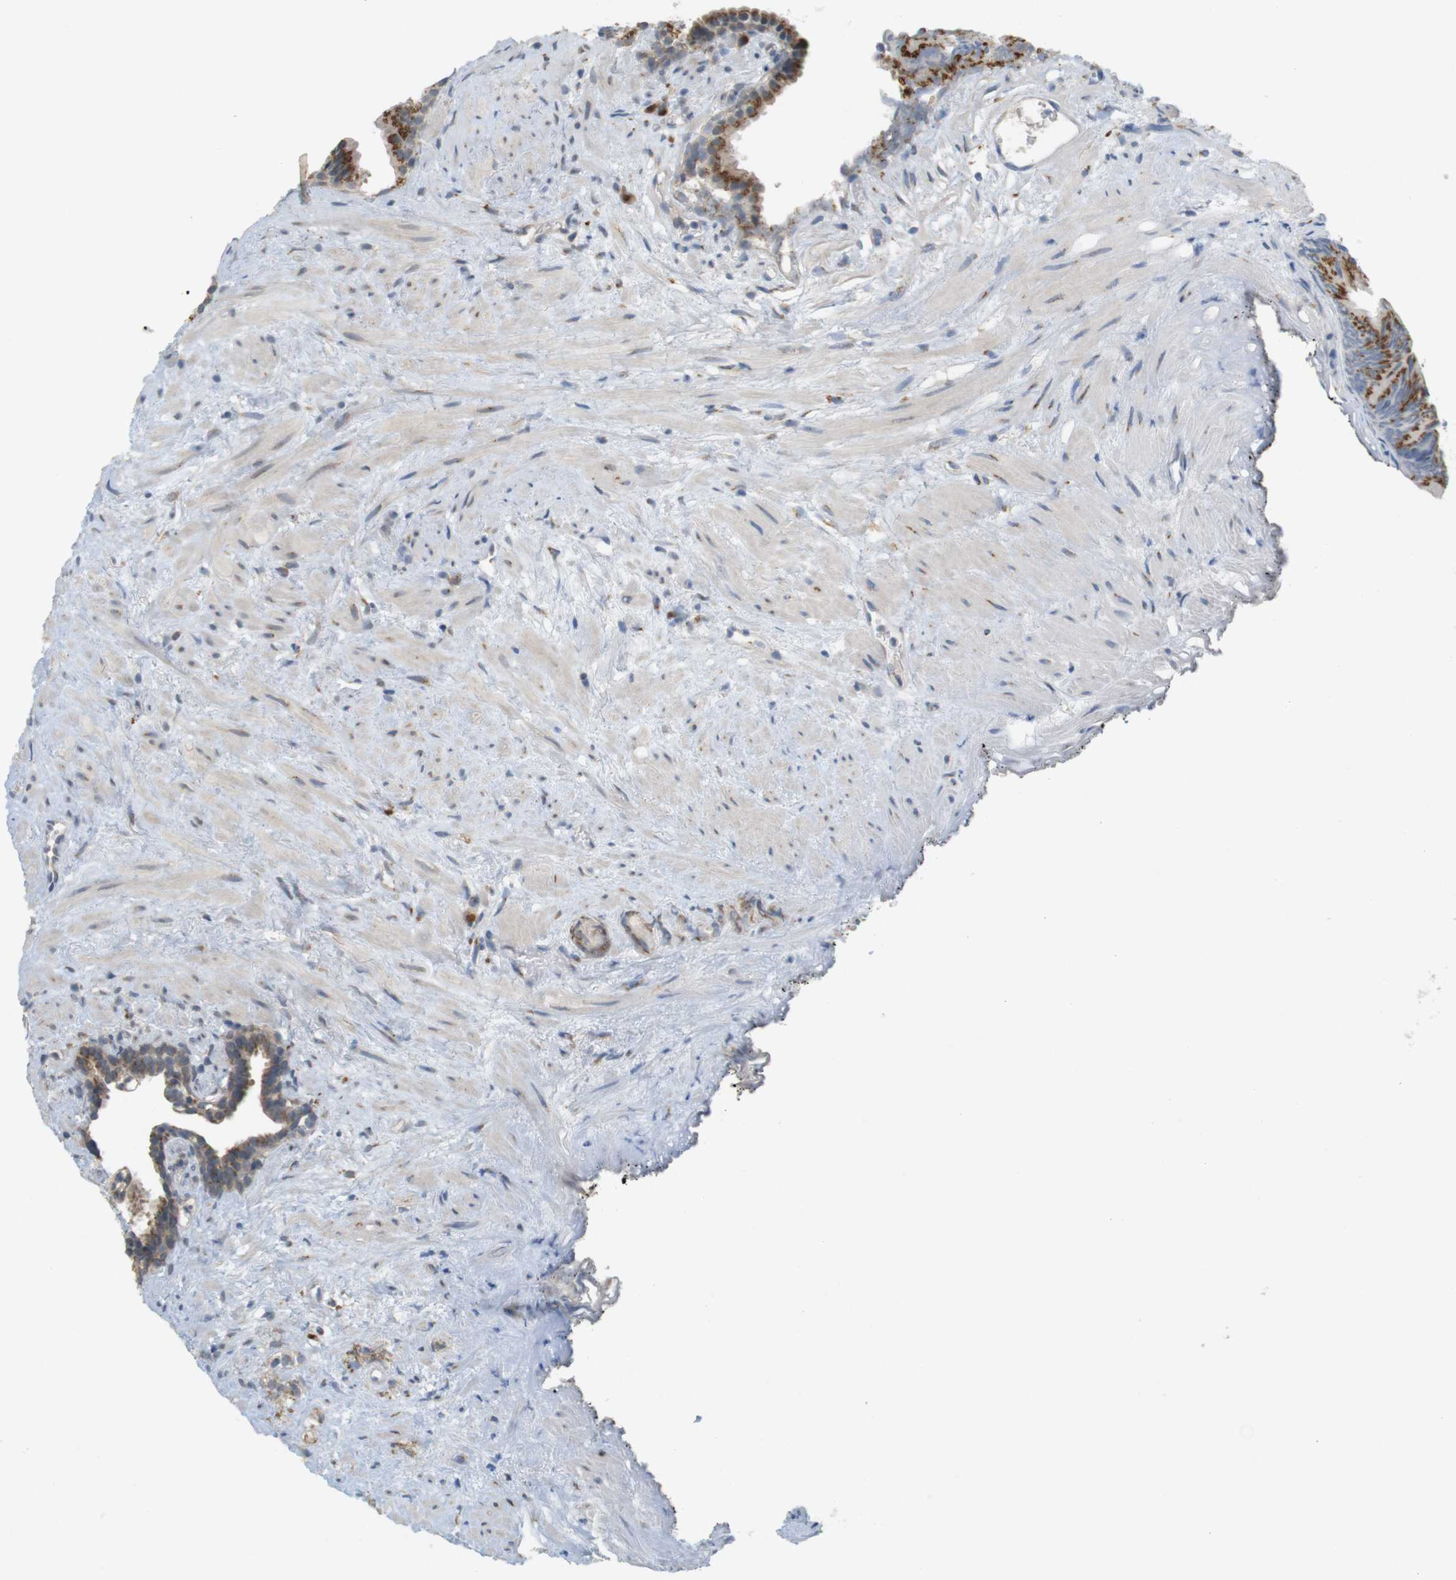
{"staining": {"intensity": "moderate", "quantity": ">75%", "location": "cytoplasmic/membranous"}, "tissue": "prostate cancer", "cell_type": "Tumor cells", "image_type": "cancer", "snomed": [{"axis": "morphology", "description": "Adenocarcinoma, Low grade"}, {"axis": "topography", "description": "Prostate"}], "caption": "Protein staining displays moderate cytoplasmic/membranous positivity in approximately >75% of tumor cells in prostate cancer.", "gene": "YIPF3", "patient": {"sex": "male", "age": 89}}